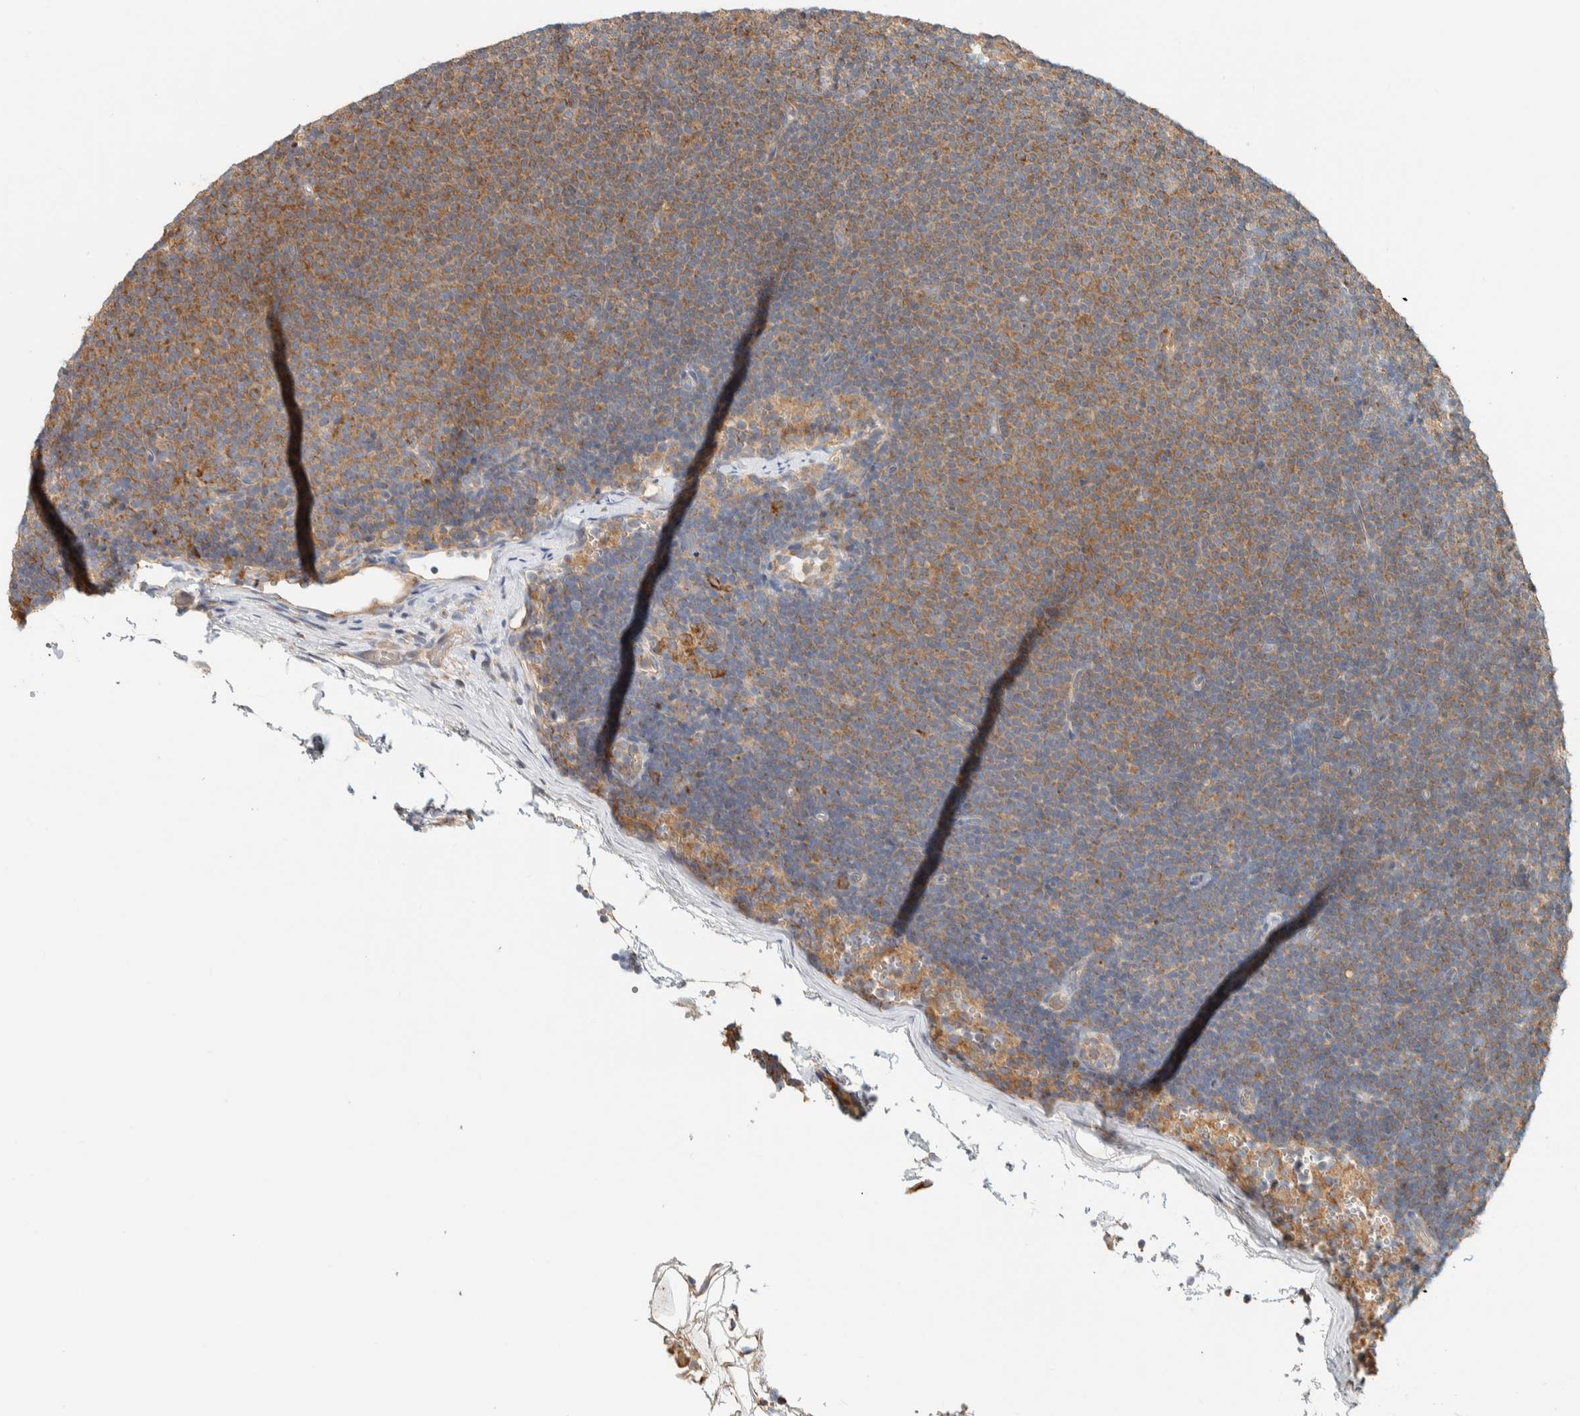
{"staining": {"intensity": "moderate", "quantity": ">75%", "location": "cytoplasmic/membranous"}, "tissue": "lymphoma", "cell_type": "Tumor cells", "image_type": "cancer", "snomed": [{"axis": "morphology", "description": "Malignant lymphoma, non-Hodgkin's type, Low grade"}, {"axis": "topography", "description": "Lymph node"}], "caption": "The image shows immunohistochemical staining of lymphoma. There is moderate cytoplasmic/membranous positivity is identified in about >75% of tumor cells.", "gene": "RAB11FIP1", "patient": {"sex": "female", "age": 53}}